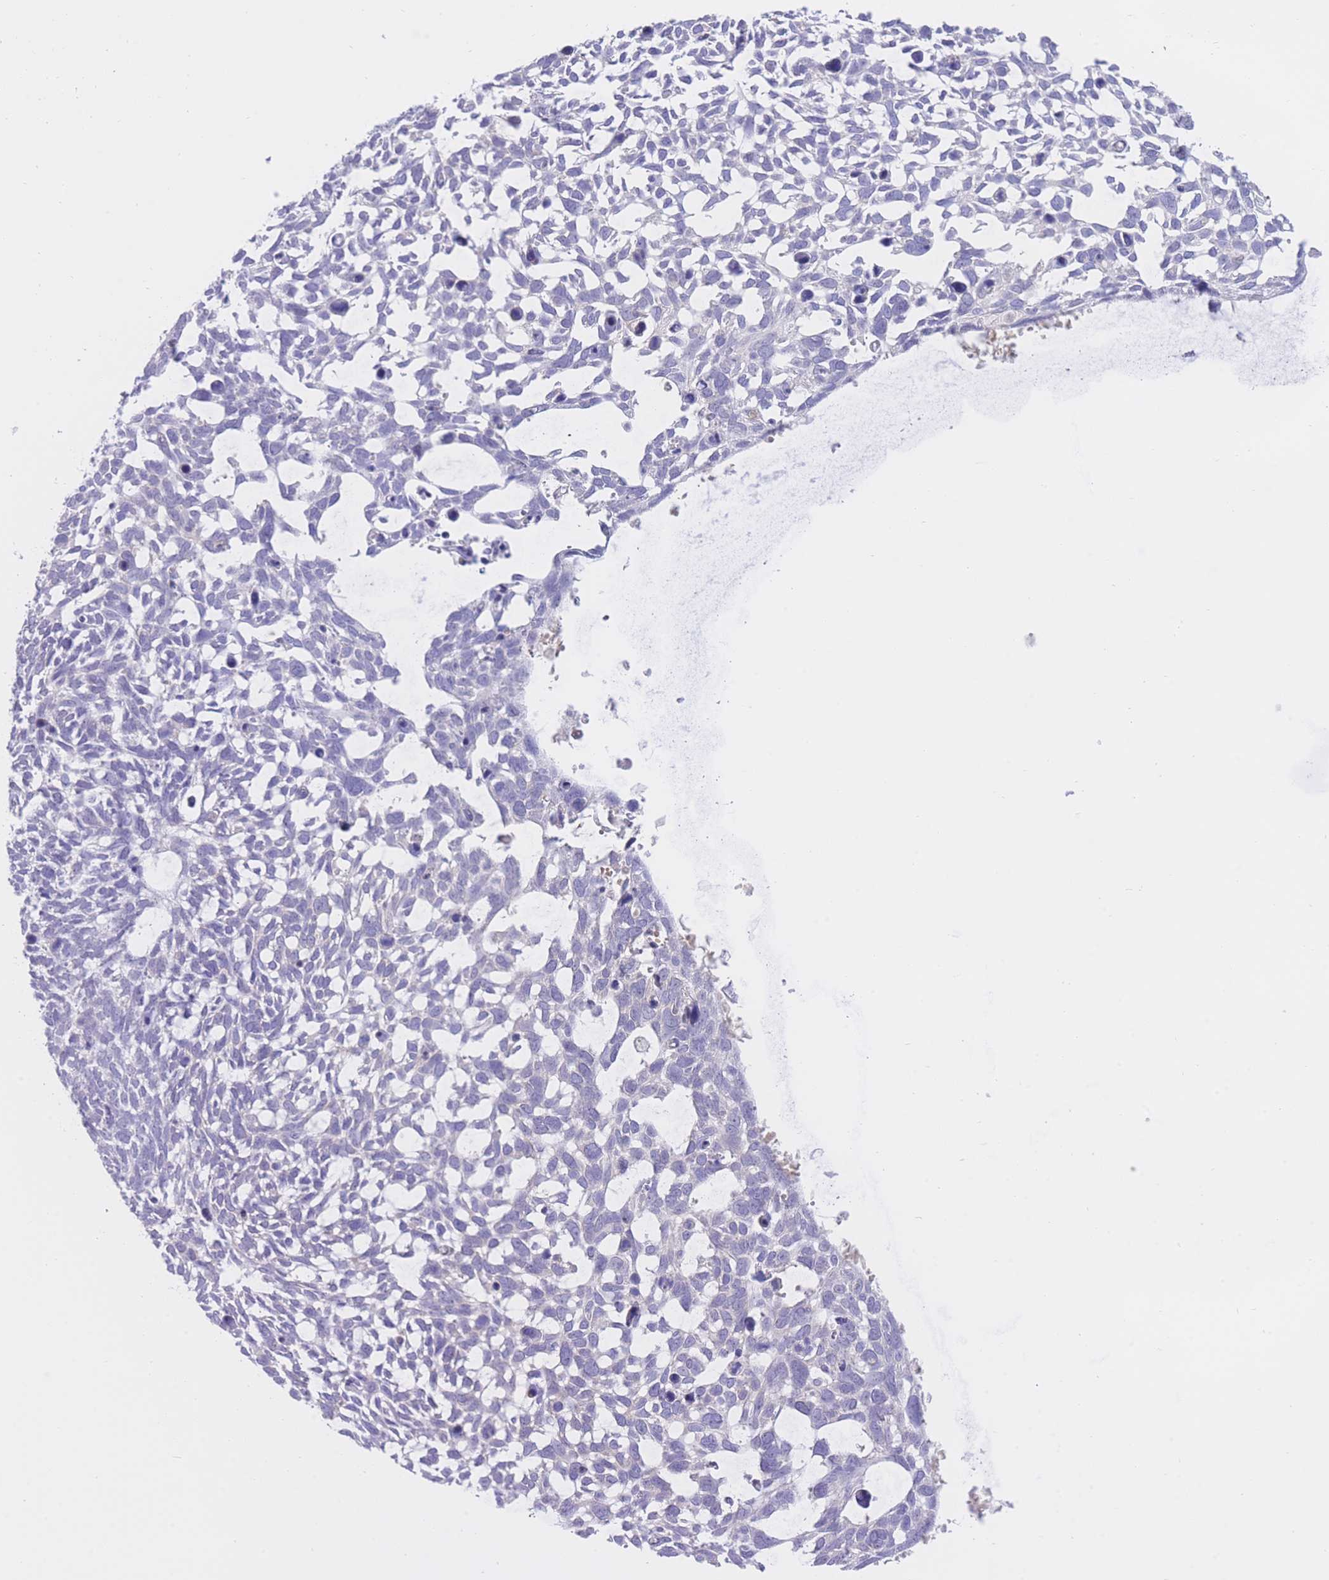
{"staining": {"intensity": "negative", "quantity": "none", "location": "none"}, "tissue": "skin cancer", "cell_type": "Tumor cells", "image_type": "cancer", "snomed": [{"axis": "morphology", "description": "Basal cell carcinoma"}, {"axis": "topography", "description": "Skin"}], "caption": "DAB immunohistochemical staining of human skin cancer demonstrates no significant expression in tumor cells.", "gene": "ZNF212", "patient": {"sex": "male", "age": 88}}